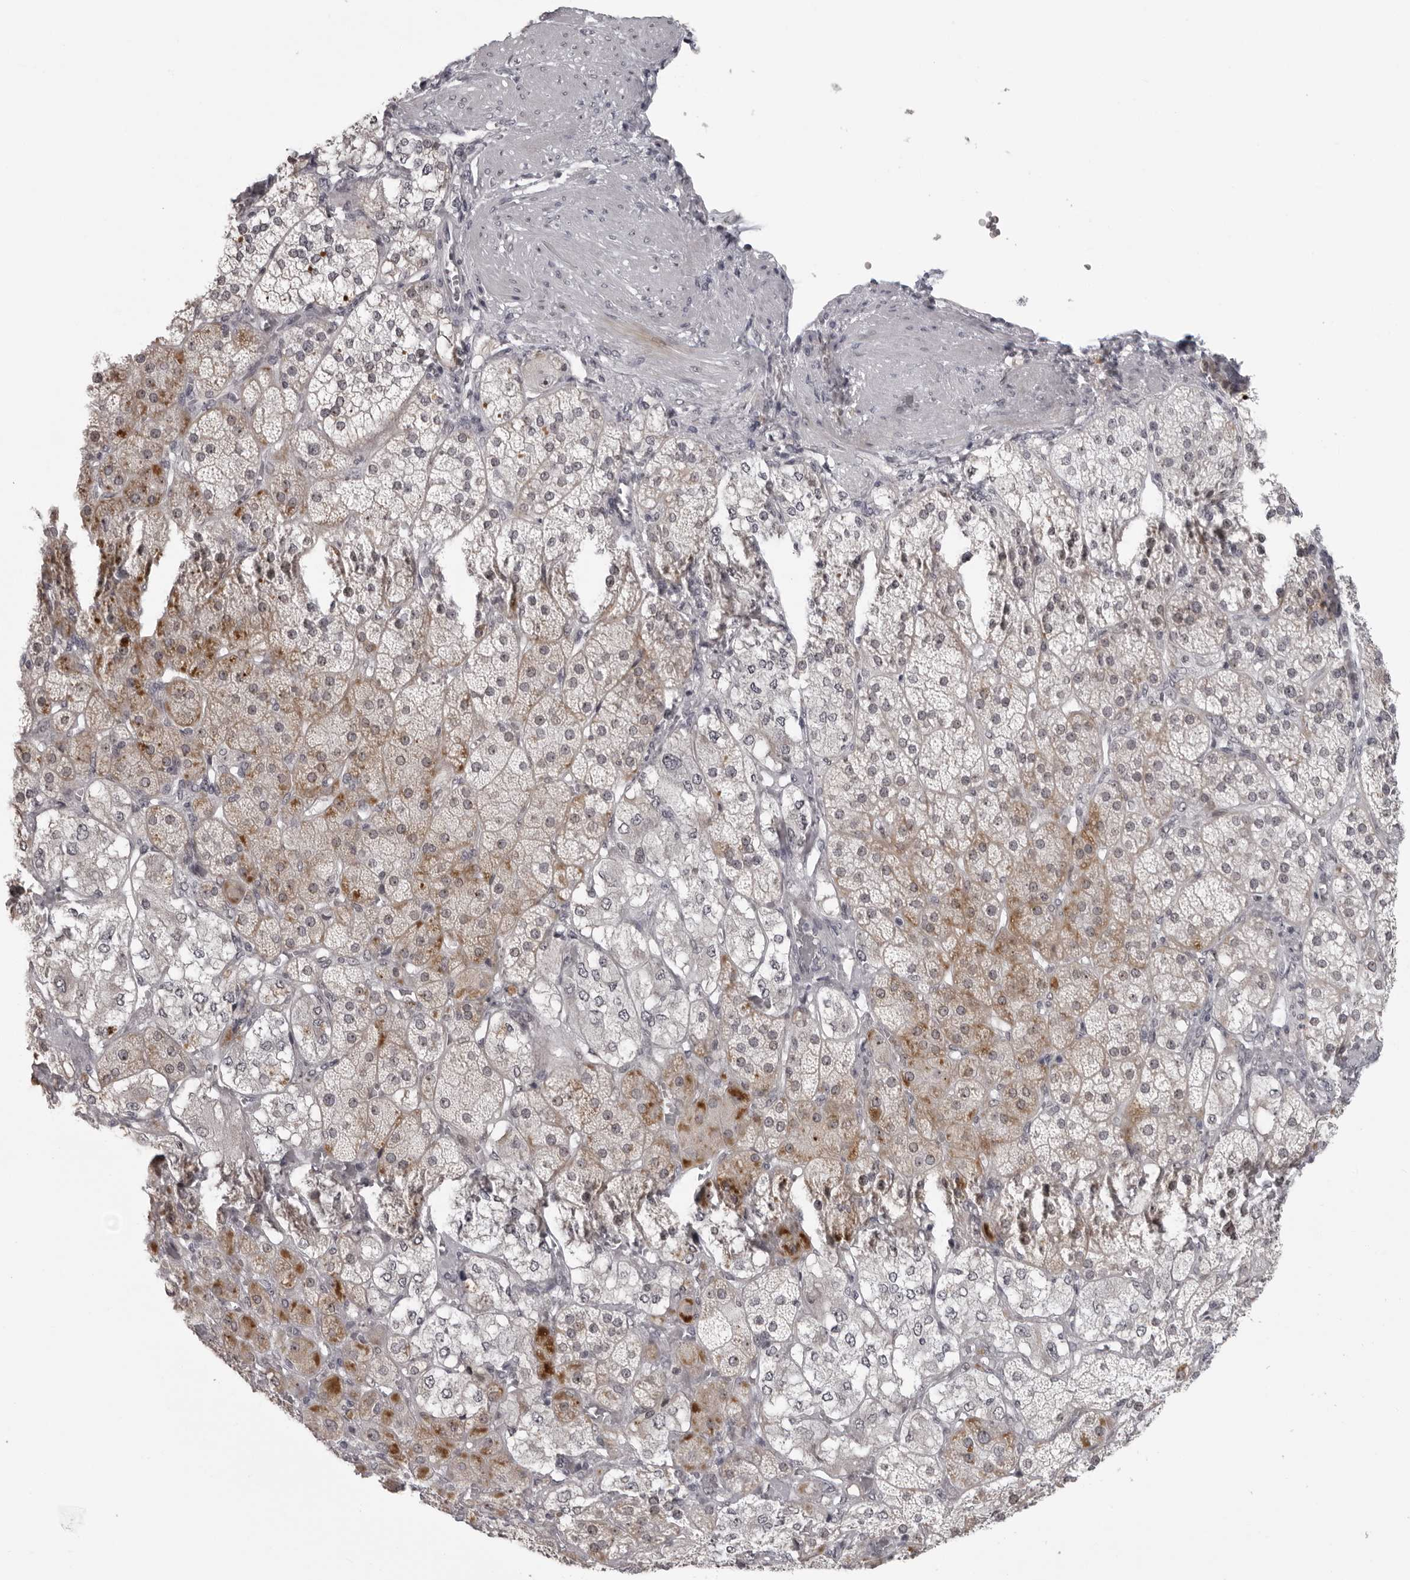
{"staining": {"intensity": "moderate", "quantity": "25%-75%", "location": "cytoplasmic/membranous,nuclear"}, "tissue": "adrenal gland", "cell_type": "Glandular cells", "image_type": "normal", "snomed": [{"axis": "morphology", "description": "Normal tissue, NOS"}, {"axis": "topography", "description": "Adrenal gland"}], "caption": "Moderate cytoplasmic/membranous,nuclear positivity for a protein is seen in about 25%-75% of glandular cells of benign adrenal gland using immunohistochemistry.", "gene": "HELZ", "patient": {"sex": "male", "age": 57}}